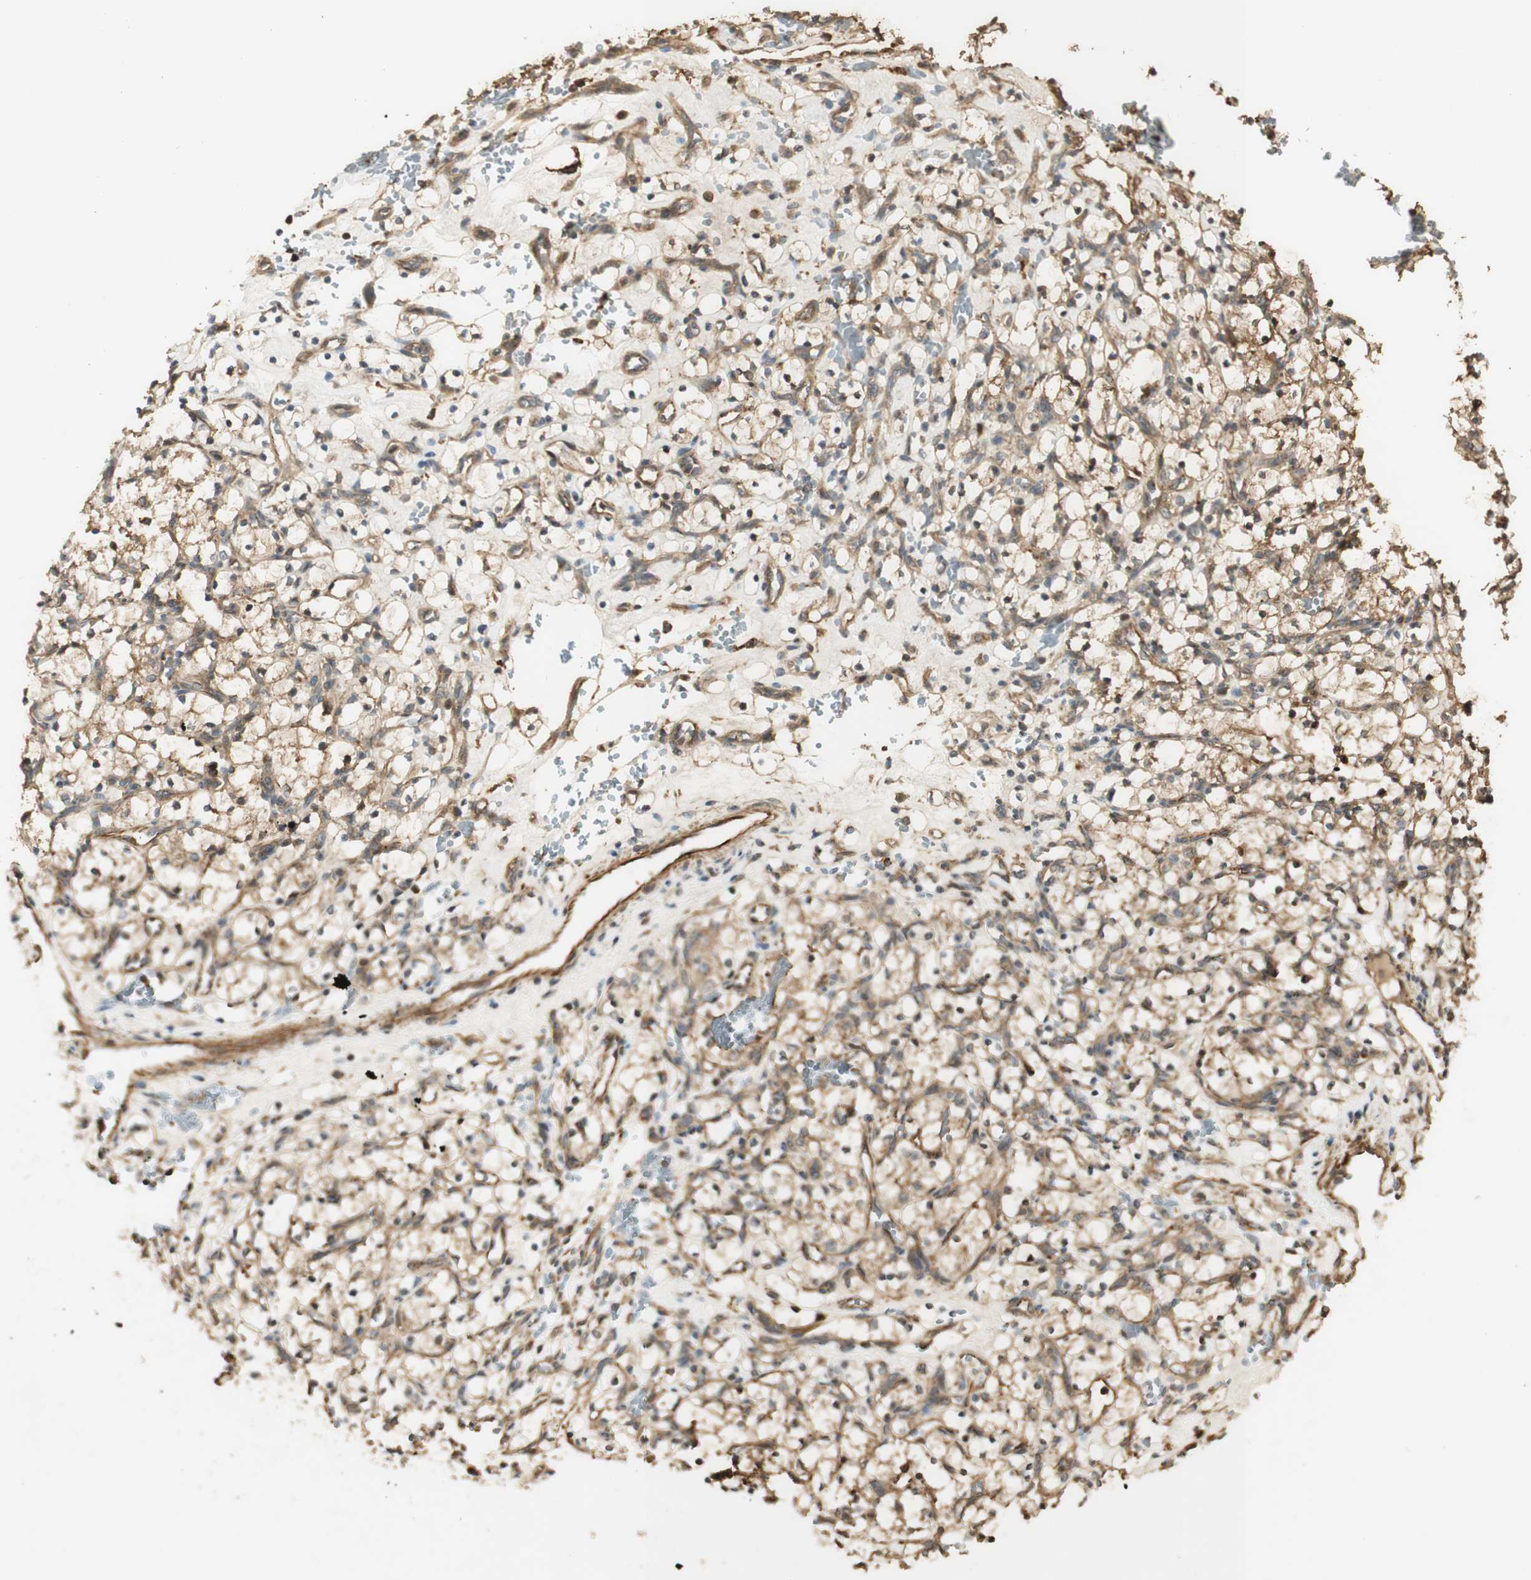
{"staining": {"intensity": "moderate", "quantity": "25%-75%", "location": "cytoplasmic/membranous"}, "tissue": "renal cancer", "cell_type": "Tumor cells", "image_type": "cancer", "snomed": [{"axis": "morphology", "description": "Adenocarcinoma, NOS"}, {"axis": "topography", "description": "Kidney"}], "caption": "Renal cancer was stained to show a protein in brown. There is medium levels of moderate cytoplasmic/membranous expression in about 25%-75% of tumor cells.", "gene": "AGER", "patient": {"sex": "female", "age": 69}}